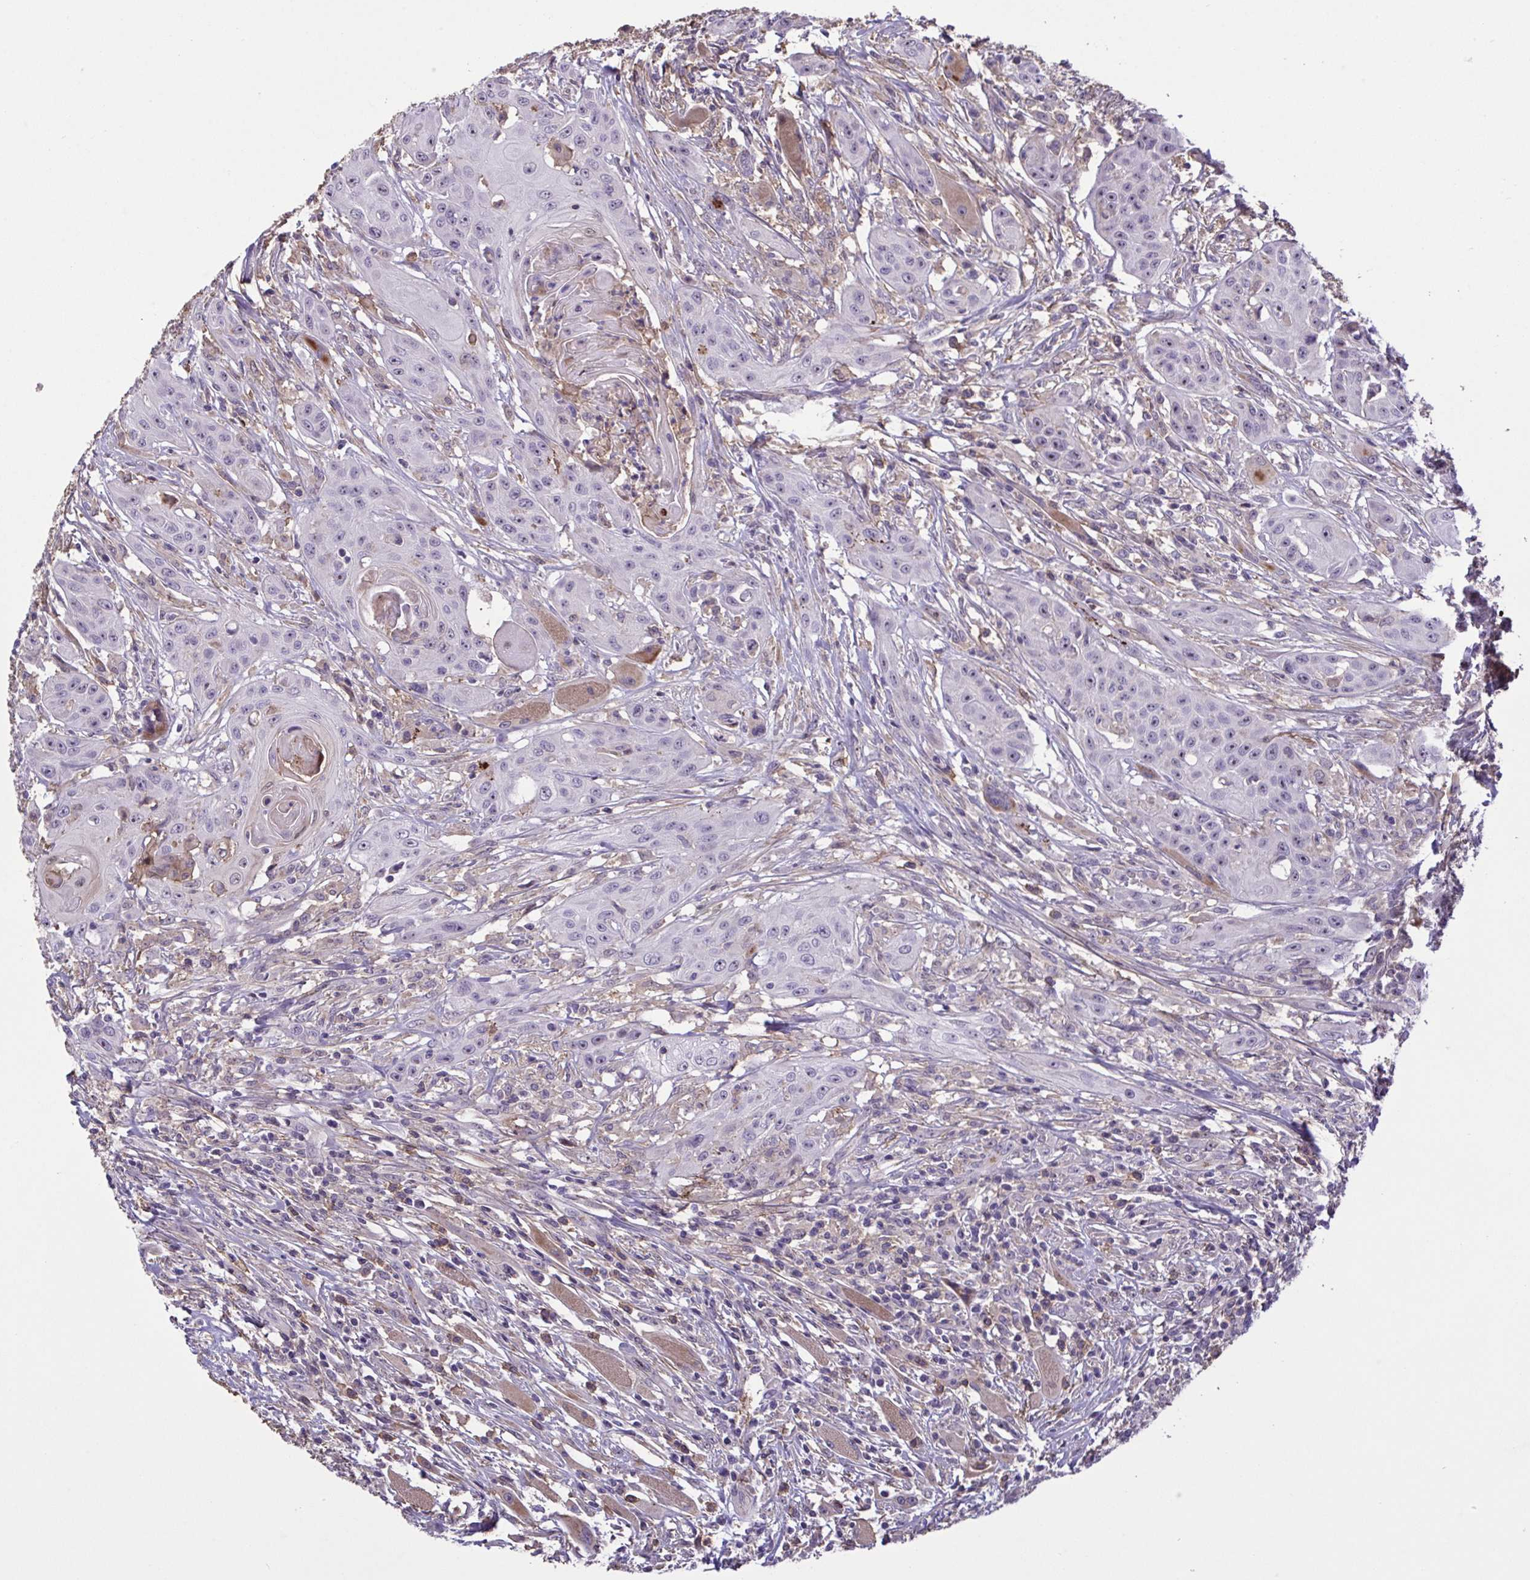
{"staining": {"intensity": "negative", "quantity": "none", "location": "none"}, "tissue": "head and neck cancer", "cell_type": "Tumor cells", "image_type": "cancer", "snomed": [{"axis": "morphology", "description": "Squamous cell carcinoma, NOS"}, {"axis": "topography", "description": "Oral tissue"}, {"axis": "topography", "description": "Head-Neck"}, {"axis": "topography", "description": "Neck, NOS"}], "caption": "Head and neck cancer stained for a protein using immunohistochemistry (IHC) demonstrates no staining tumor cells.", "gene": "CD101", "patient": {"sex": "female", "age": 55}}